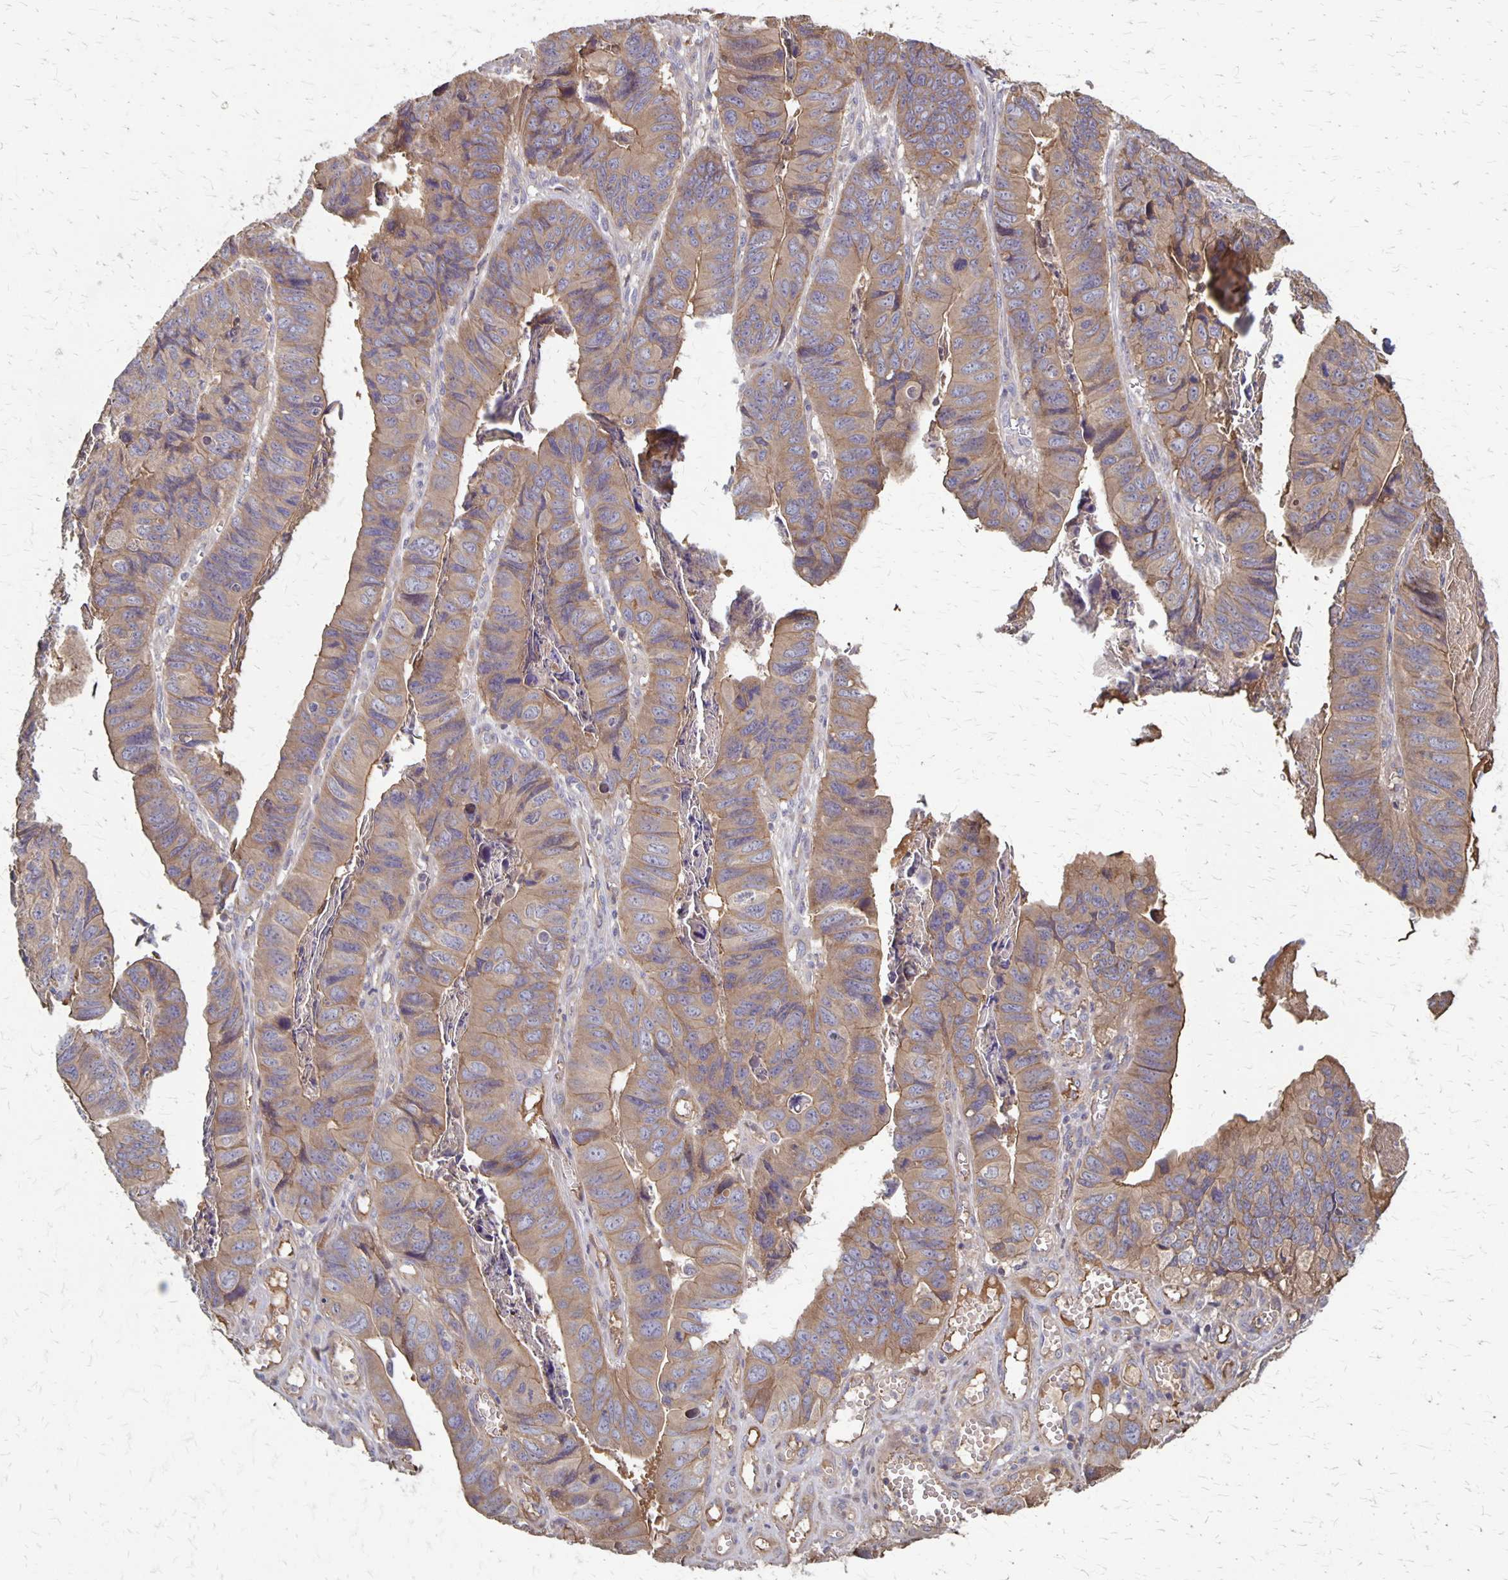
{"staining": {"intensity": "weak", "quantity": ">75%", "location": "cytoplasmic/membranous"}, "tissue": "stomach cancer", "cell_type": "Tumor cells", "image_type": "cancer", "snomed": [{"axis": "morphology", "description": "Adenocarcinoma, NOS"}, {"axis": "topography", "description": "Stomach, lower"}], "caption": "This is a histology image of IHC staining of stomach cancer (adenocarcinoma), which shows weak staining in the cytoplasmic/membranous of tumor cells.", "gene": "PROM2", "patient": {"sex": "male", "age": 77}}